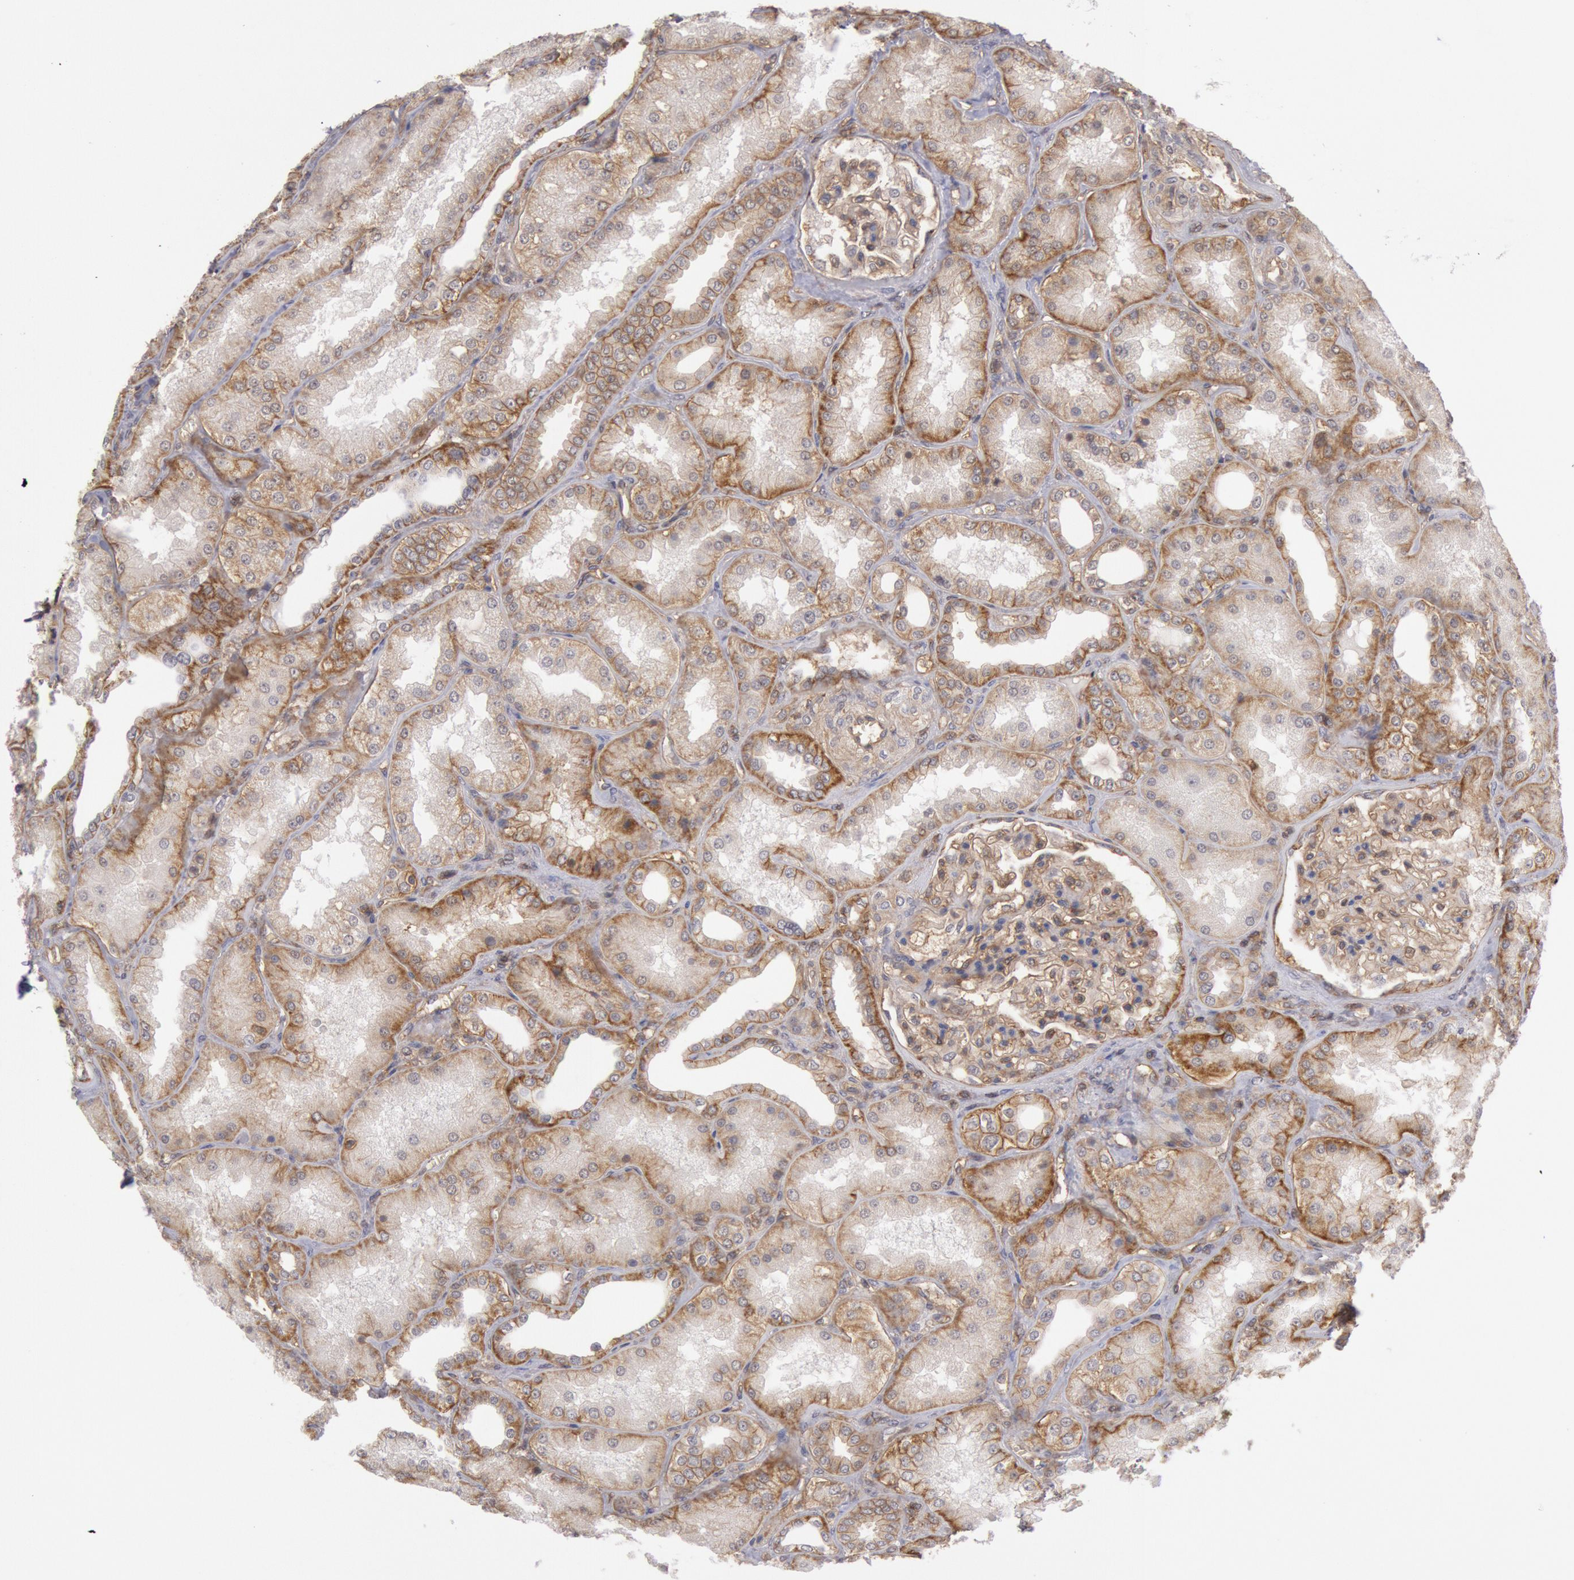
{"staining": {"intensity": "weak", "quantity": "25%-75%", "location": "cytoplasmic/membranous"}, "tissue": "kidney", "cell_type": "Cells in glomeruli", "image_type": "normal", "snomed": [{"axis": "morphology", "description": "Normal tissue, NOS"}, {"axis": "topography", "description": "Kidney"}], "caption": "Normal kidney was stained to show a protein in brown. There is low levels of weak cytoplasmic/membranous staining in approximately 25%-75% of cells in glomeruli.", "gene": "STX4", "patient": {"sex": "female", "age": 56}}